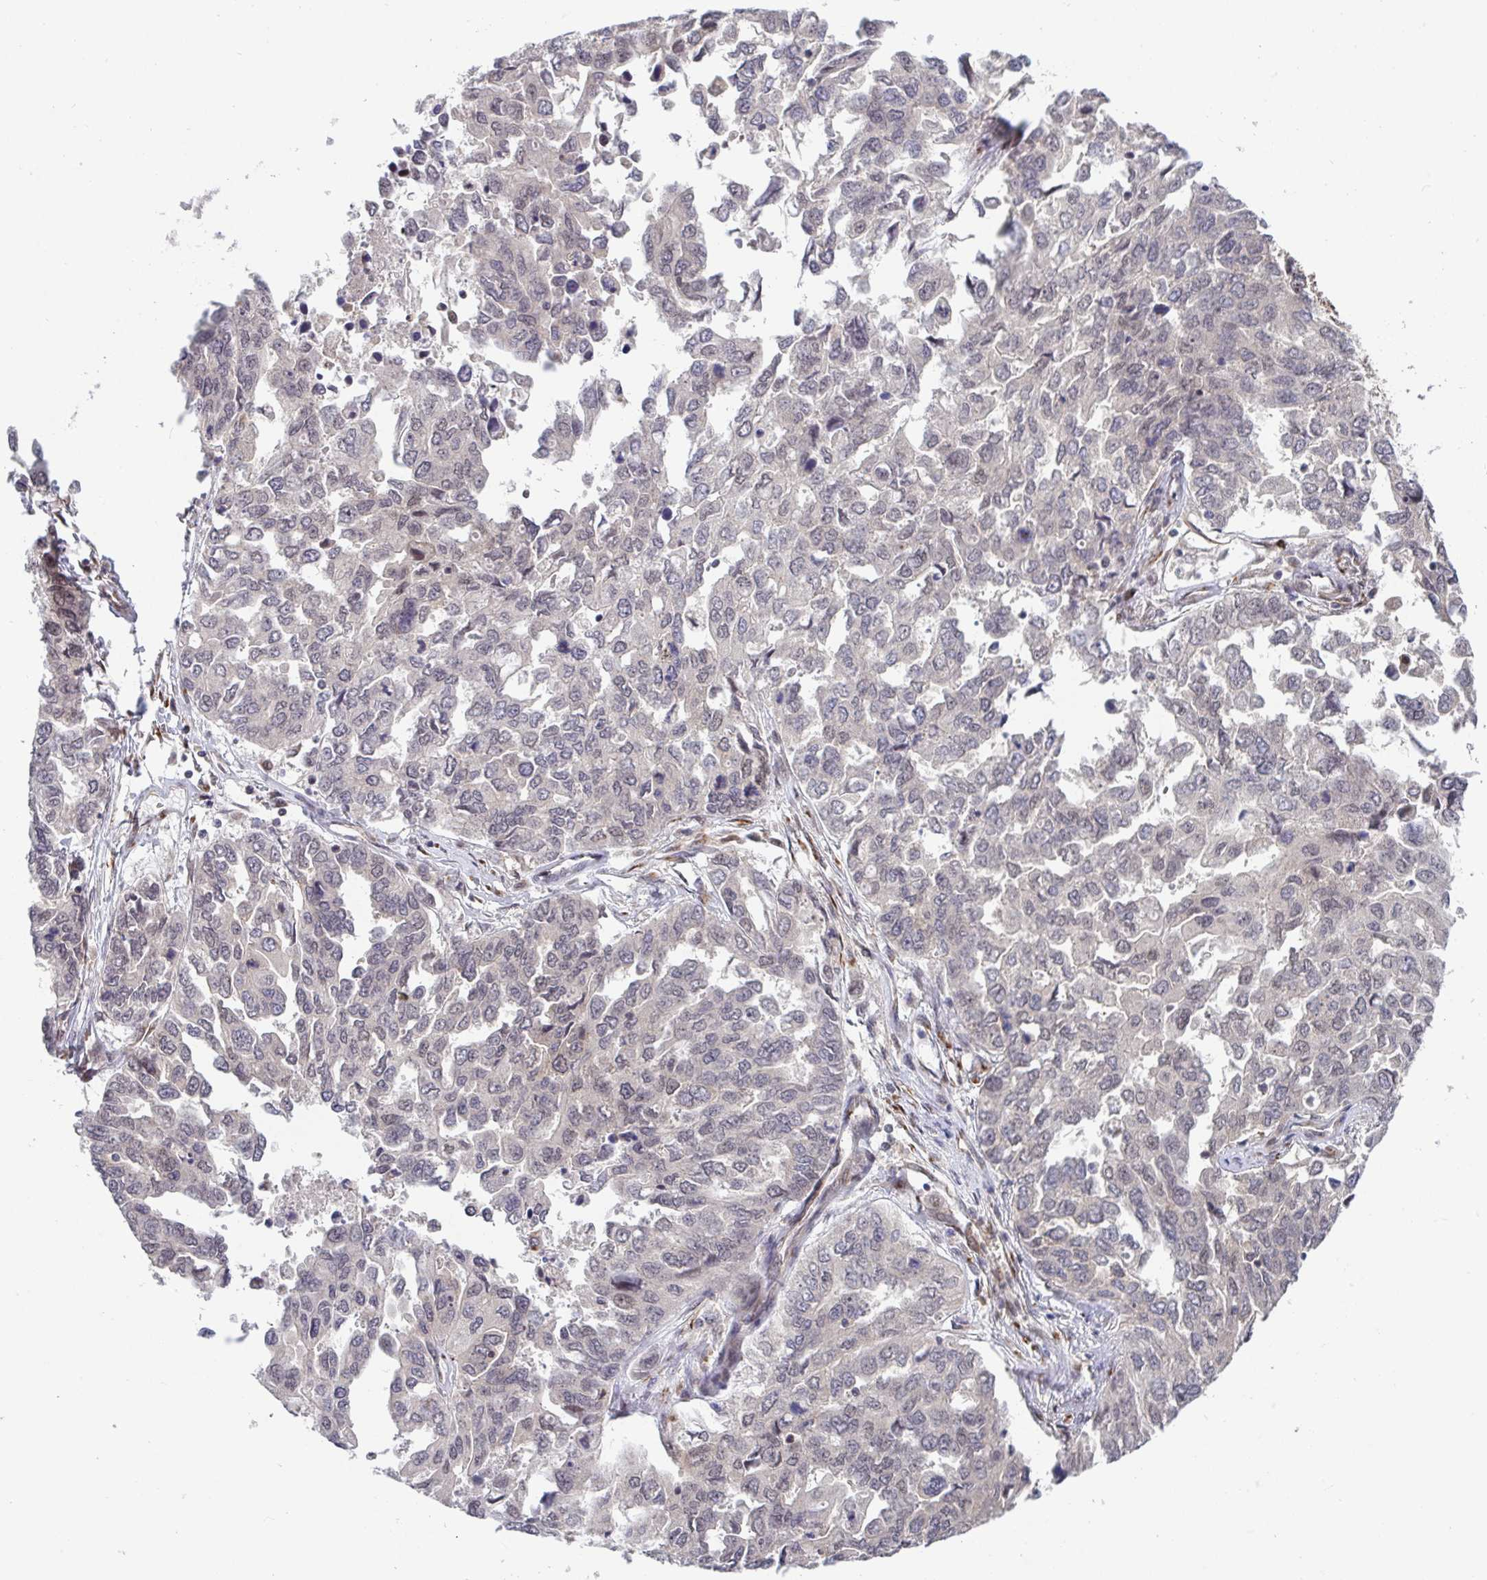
{"staining": {"intensity": "negative", "quantity": "none", "location": "none"}, "tissue": "ovarian cancer", "cell_type": "Tumor cells", "image_type": "cancer", "snomed": [{"axis": "morphology", "description": "Cystadenocarcinoma, serous, NOS"}, {"axis": "topography", "description": "Ovary"}], "caption": "A histopathology image of serous cystadenocarcinoma (ovarian) stained for a protein reveals no brown staining in tumor cells.", "gene": "ATP5MJ", "patient": {"sex": "female", "age": 53}}